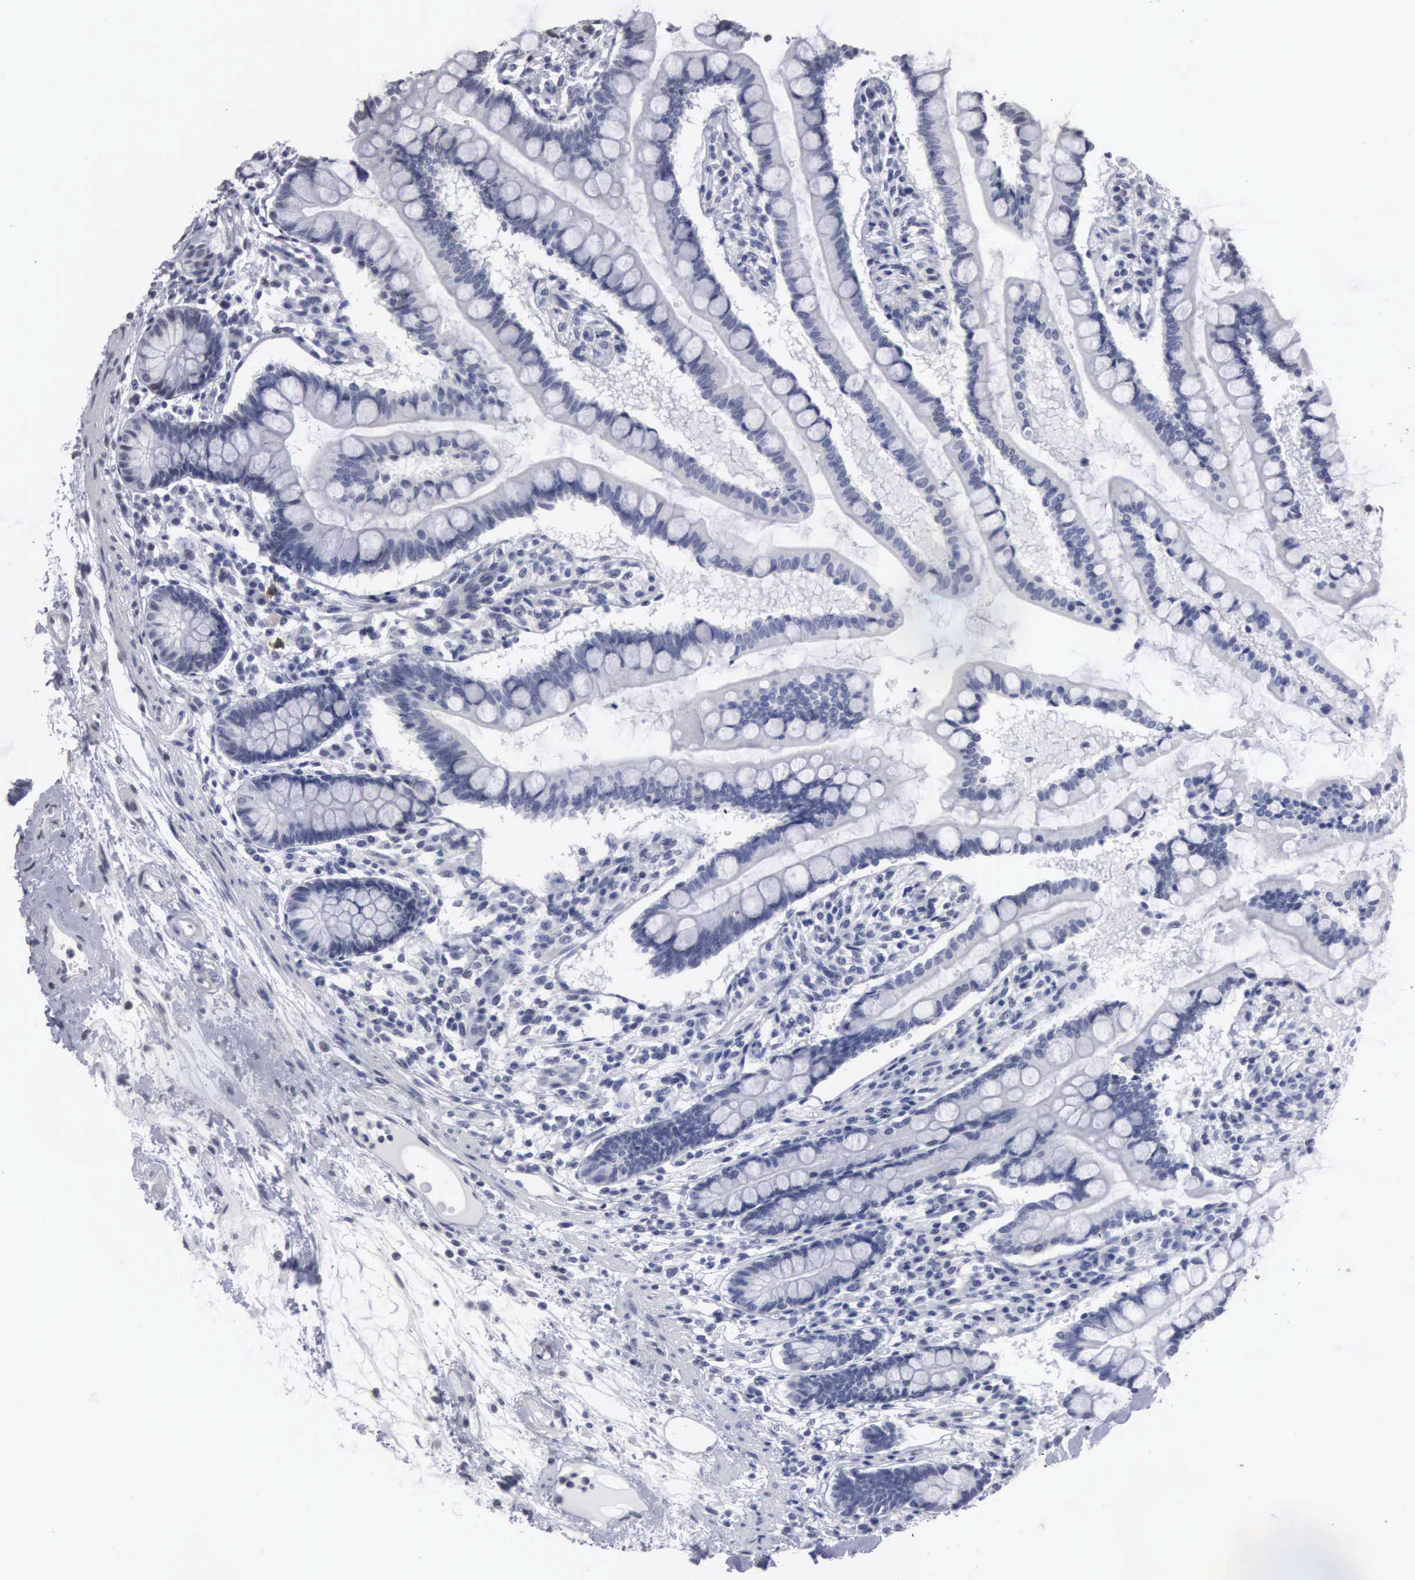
{"staining": {"intensity": "negative", "quantity": "none", "location": "none"}, "tissue": "small intestine", "cell_type": "Glandular cells", "image_type": "normal", "snomed": [{"axis": "morphology", "description": "Normal tissue, NOS"}, {"axis": "topography", "description": "Small intestine"}], "caption": "IHC micrograph of unremarkable small intestine stained for a protein (brown), which demonstrates no expression in glandular cells. The staining is performed using DAB brown chromogen with nuclei counter-stained in using hematoxylin.", "gene": "UPB1", "patient": {"sex": "female", "age": 51}}